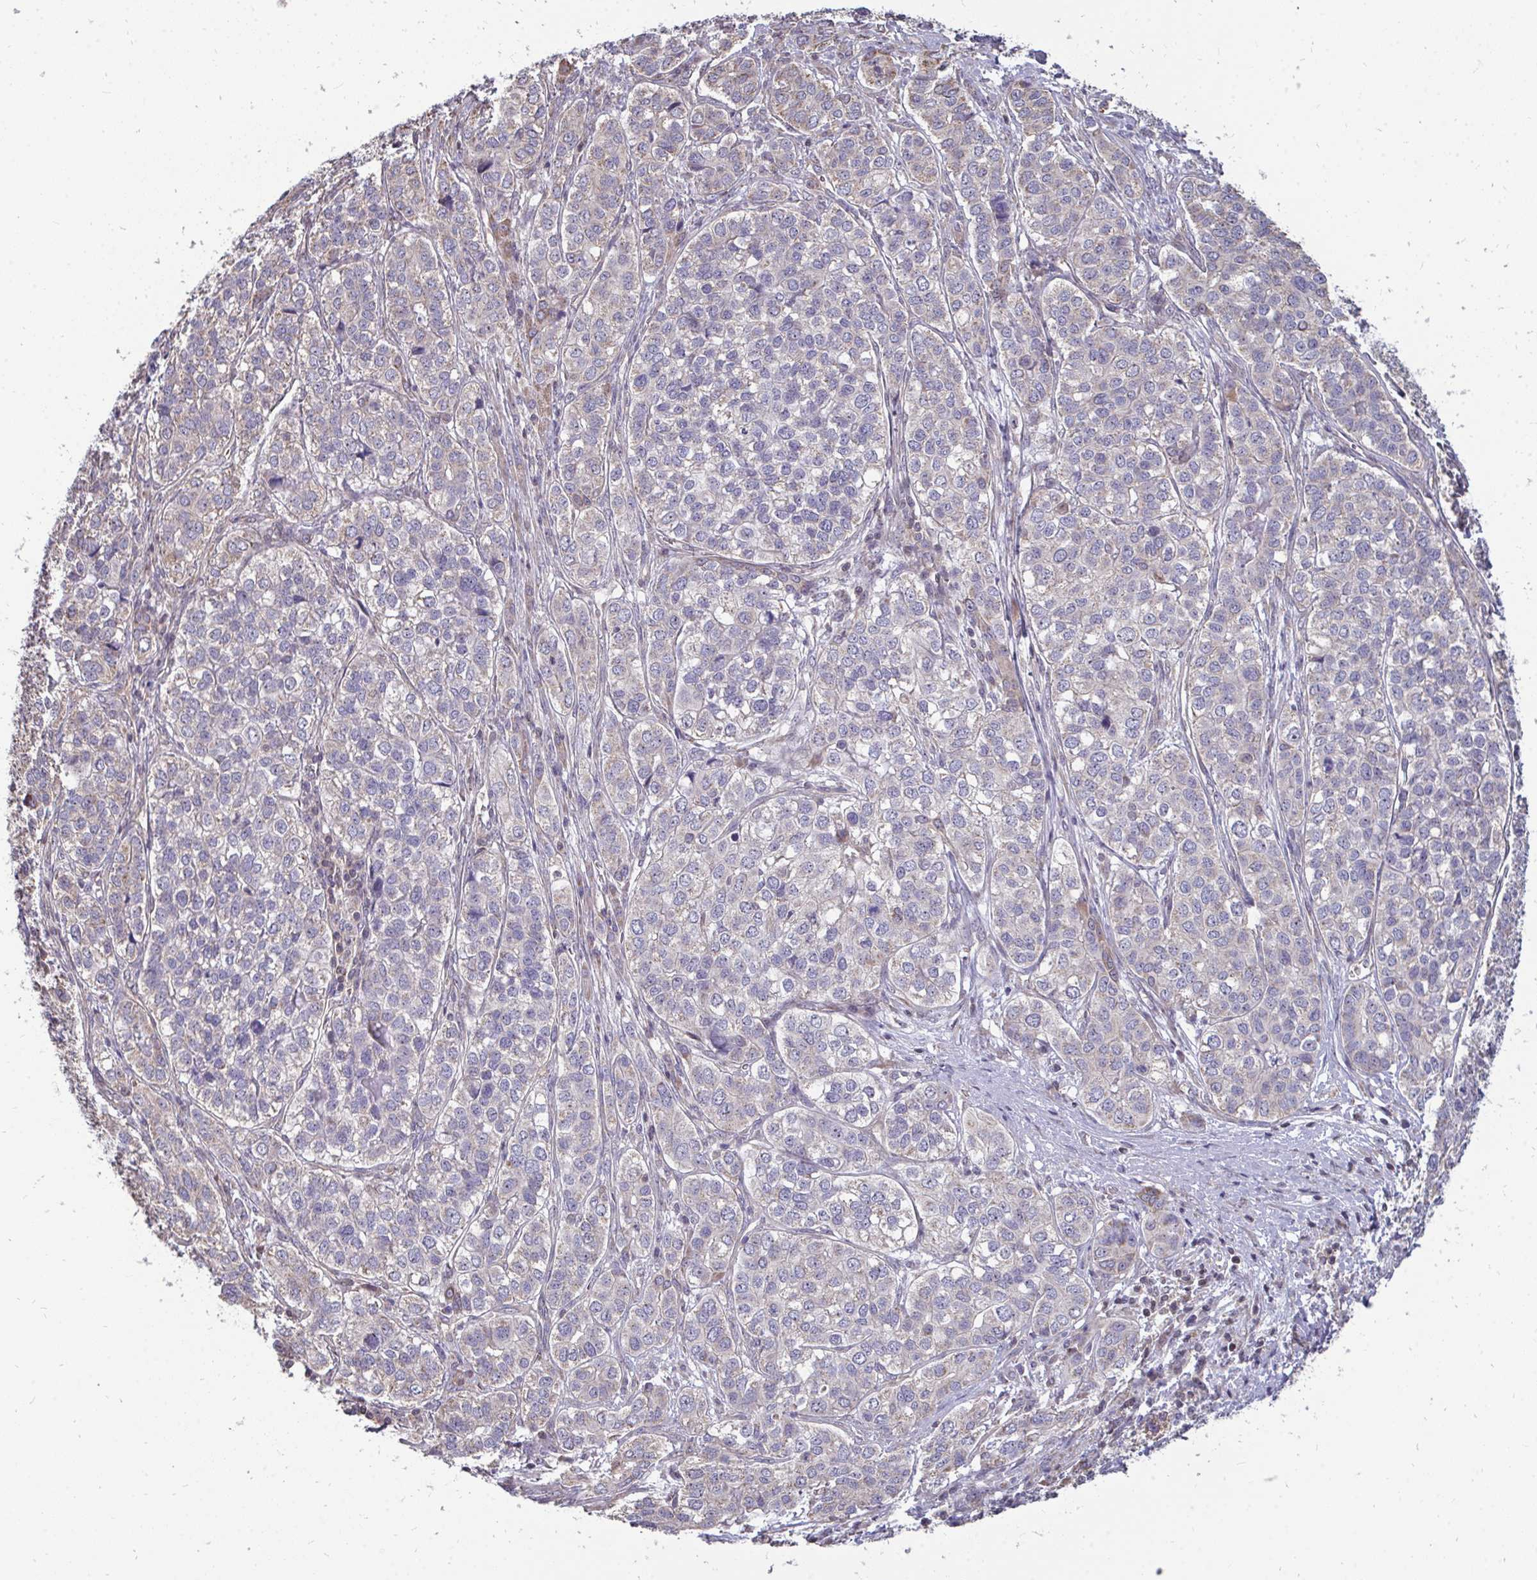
{"staining": {"intensity": "negative", "quantity": "none", "location": "none"}, "tissue": "liver cancer", "cell_type": "Tumor cells", "image_type": "cancer", "snomed": [{"axis": "morphology", "description": "Cholangiocarcinoma"}, {"axis": "topography", "description": "Liver"}], "caption": "Immunohistochemical staining of human cholangiocarcinoma (liver) displays no significant staining in tumor cells.", "gene": "DNAJA2", "patient": {"sex": "male", "age": 56}}